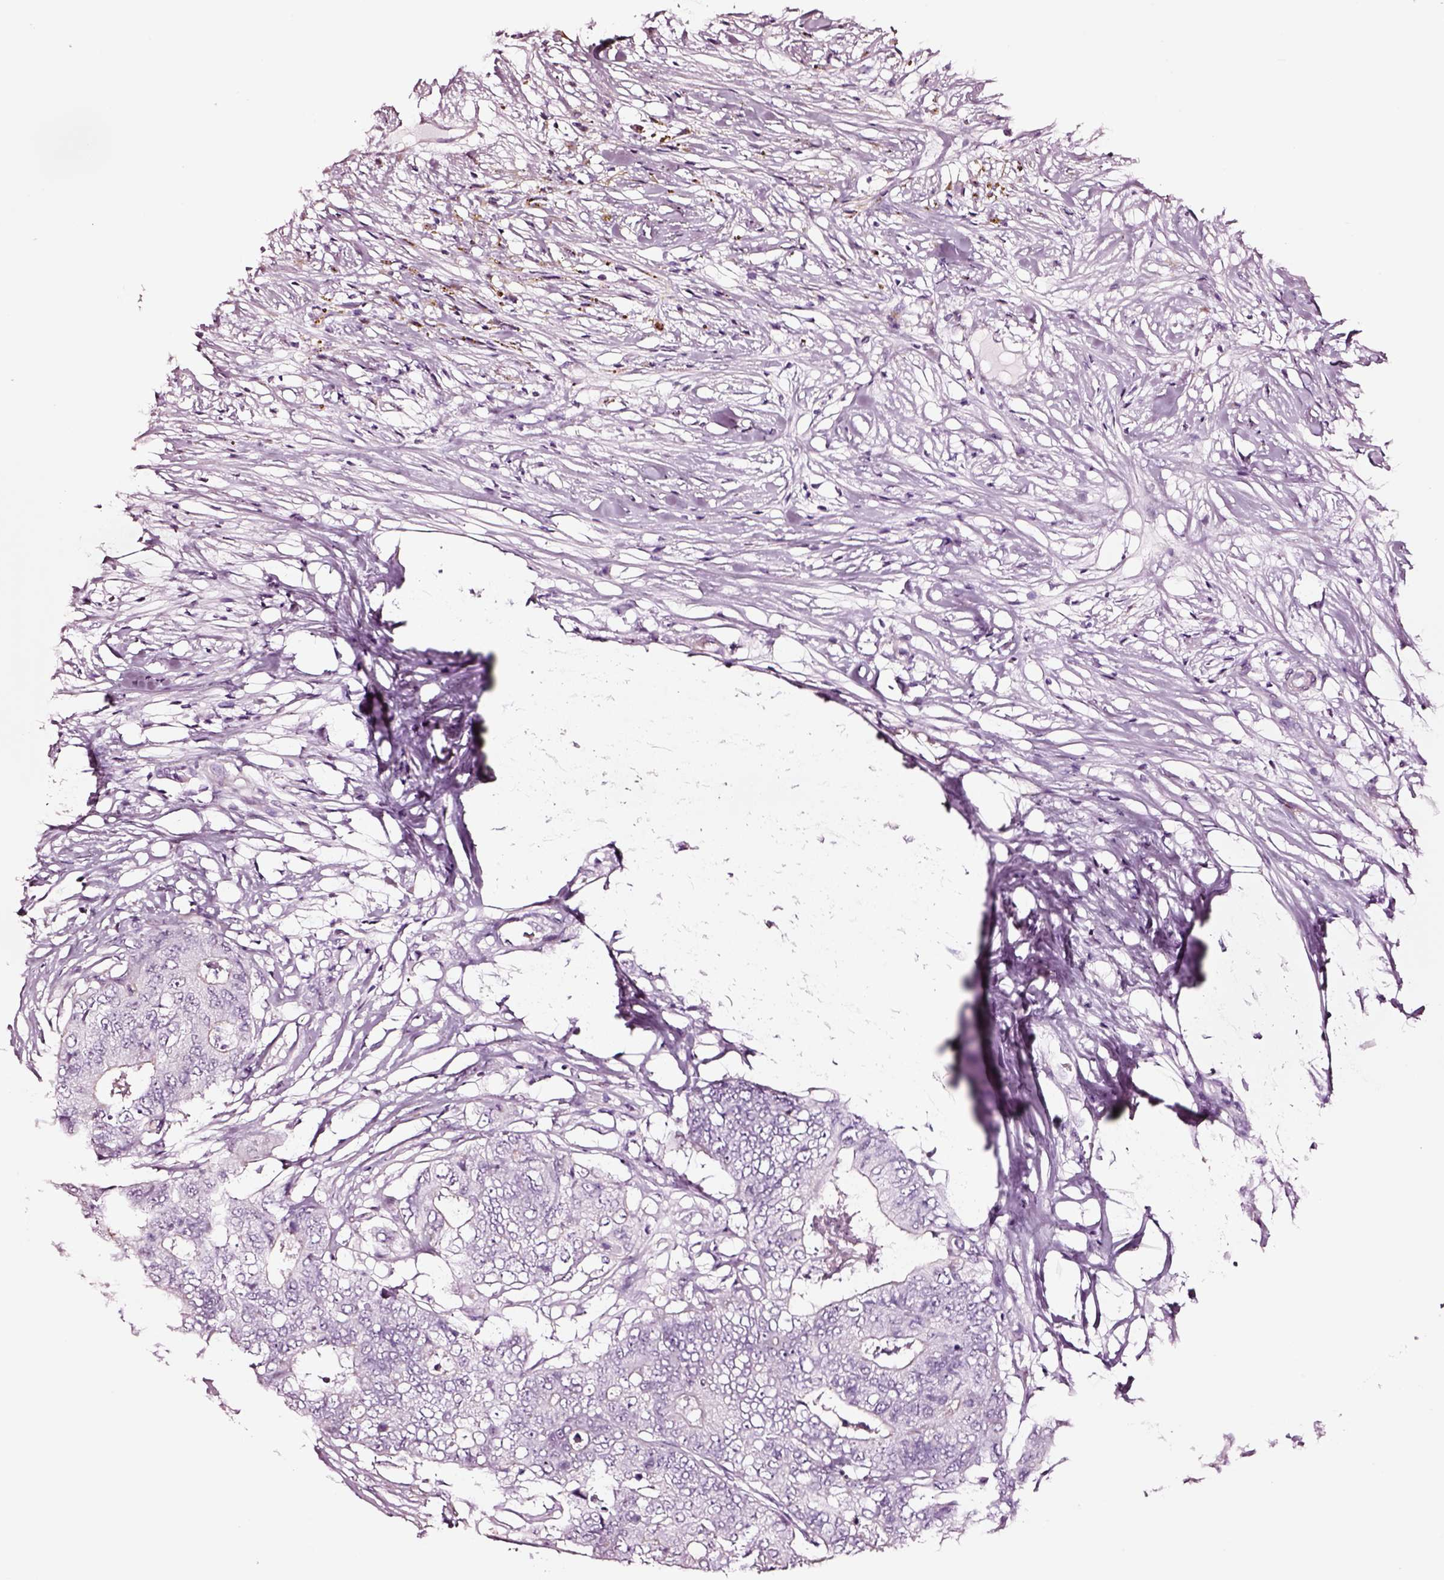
{"staining": {"intensity": "negative", "quantity": "none", "location": "none"}, "tissue": "colorectal cancer", "cell_type": "Tumor cells", "image_type": "cancer", "snomed": [{"axis": "morphology", "description": "Adenocarcinoma, NOS"}, {"axis": "topography", "description": "Colon"}], "caption": "Immunohistochemistry (IHC) micrograph of colorectal cancer stained for a protein (brown), which displays no expression in tumor cells.", "gene": "SOX10", "patient": {"sex": "female", "age": 48}}